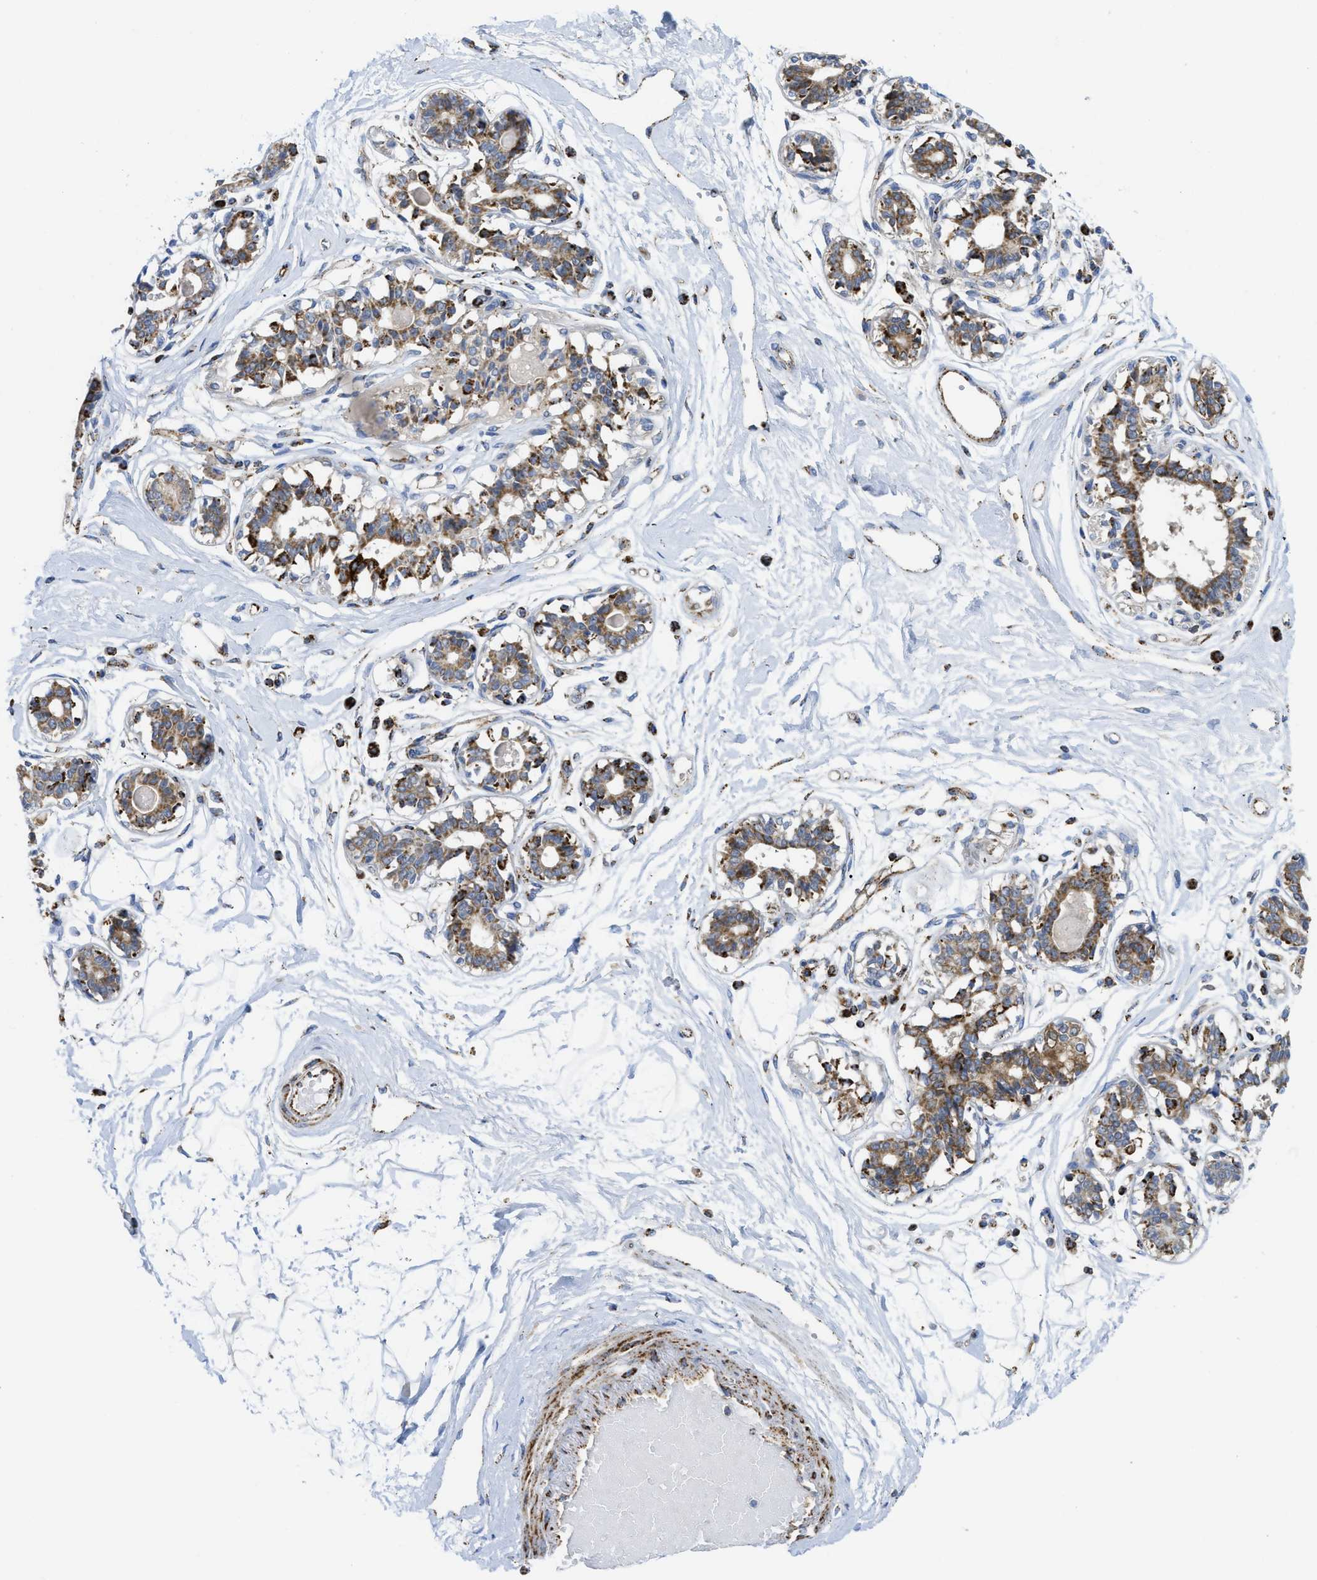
{"staining": {"intensity": "negative", "quantity": "none", "location": "none"}, "tissue": "breast", "cell_type": "Adipocytes", "image_type": "normal", "snomed": [{"axis": "morphology", "description": "Normal tissue, NOS"}, {"axis": "topography", "description": "Breast"}], "caption": "This micrograph is of unremarkable breast stained with immunohistochemistry to label a protein in brown with the nuclei are counter-stained blue. There is no positivity in adipocytes. (Immunohistochemistry (ihc), brightfield microscopy, high magnification).", "gene": "SQOR", "patient": {"sex": "female", "age": 45}}